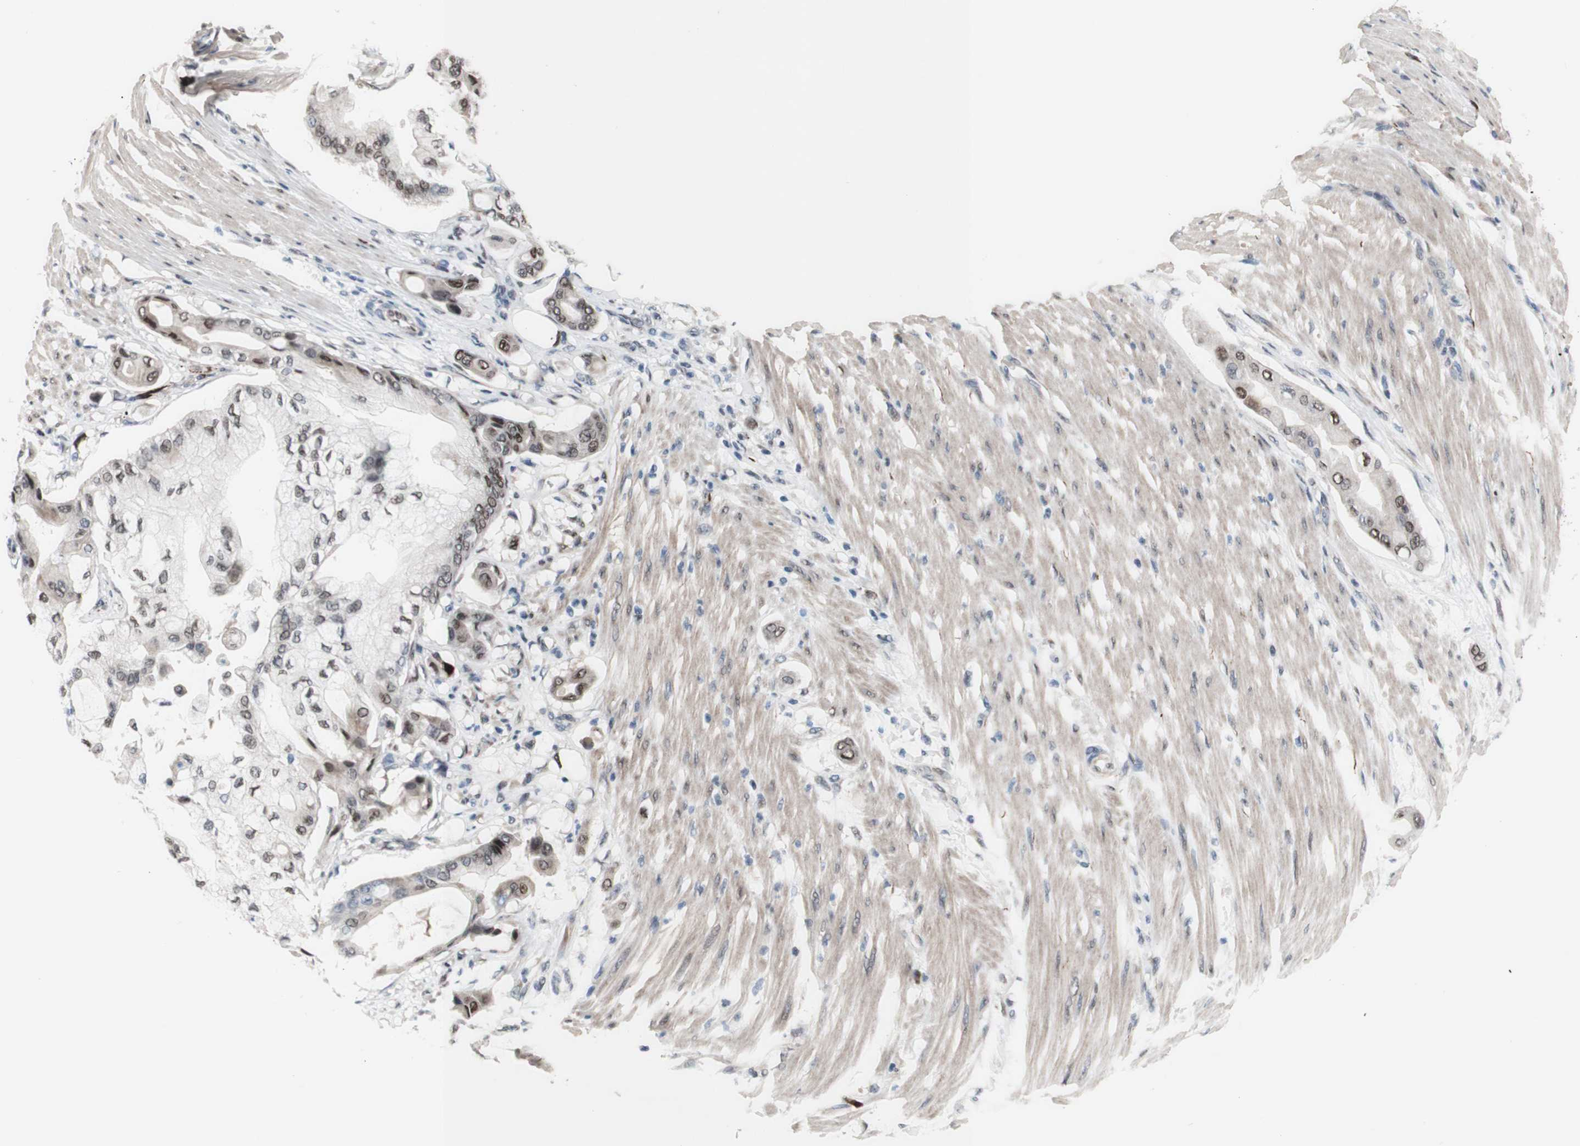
{"staining": {"intensity": "strong", "quantity": ">75%", "location": "nuclear"}, "tissue": "pancreatic cancer", "cell_type": "Tumor cells", "image_type": "cancer", "snomed": [{"axis": "morphology", "description": "Adenocarcinoma, NOS"}, {"axis": "morphology", "description": "Adenocarcinoma, metastatic, NOS"}, {"axis": "topography", "description": "Lymph node"}, {"axis": "topography", "description": "Pancreas"}, {"axis": "topography", "description": "Duodenum"}], "caption": "Pancreatic cancer was stained to show a protein in brown. There is high levels of strong nuclear positivity in about >75% of tumor cells.", "gene": "PHTF2", "patient": {"sex": "female", "age": 64}}